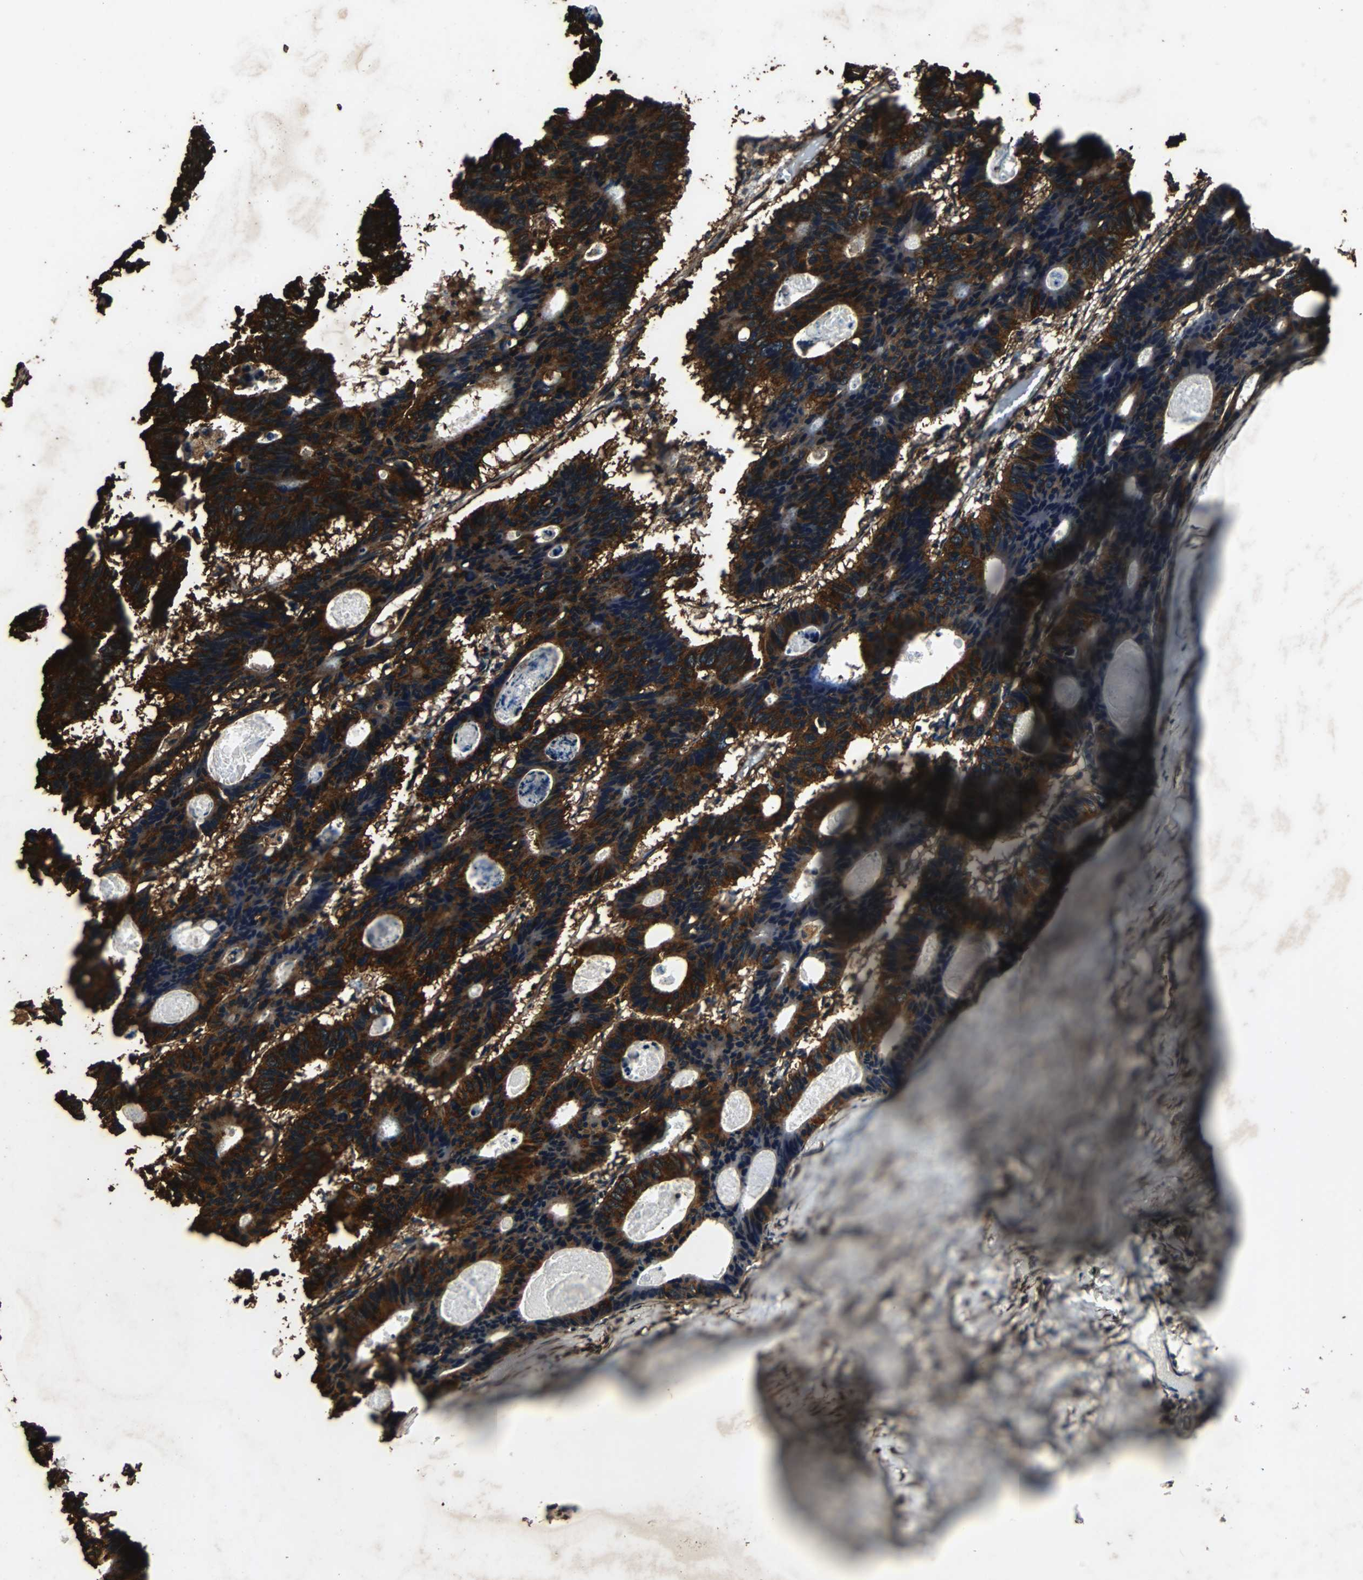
{"staining": {"intensity": "strong", "quantity": ">75%", "location": "cytoplasmic/membranous"}, "tissue": "colorectal cancer", "cell_type": "Tumor cells", "image_type": "cancer", "snomed": [{"axis": "morphology", "description": "Adenocarcinoma, NOS"}, {"axis": "topography", "description": "Colon"}], "caption": "There is high levels of strong cytoplasmic/membranous expression in tumor cells of colorectal cancer (adenocarcinoma), as demonstrated by immunohistochemical staining (brown color).", "gene": "NAA10", "patient": {"sex": "female", "age": 55}}